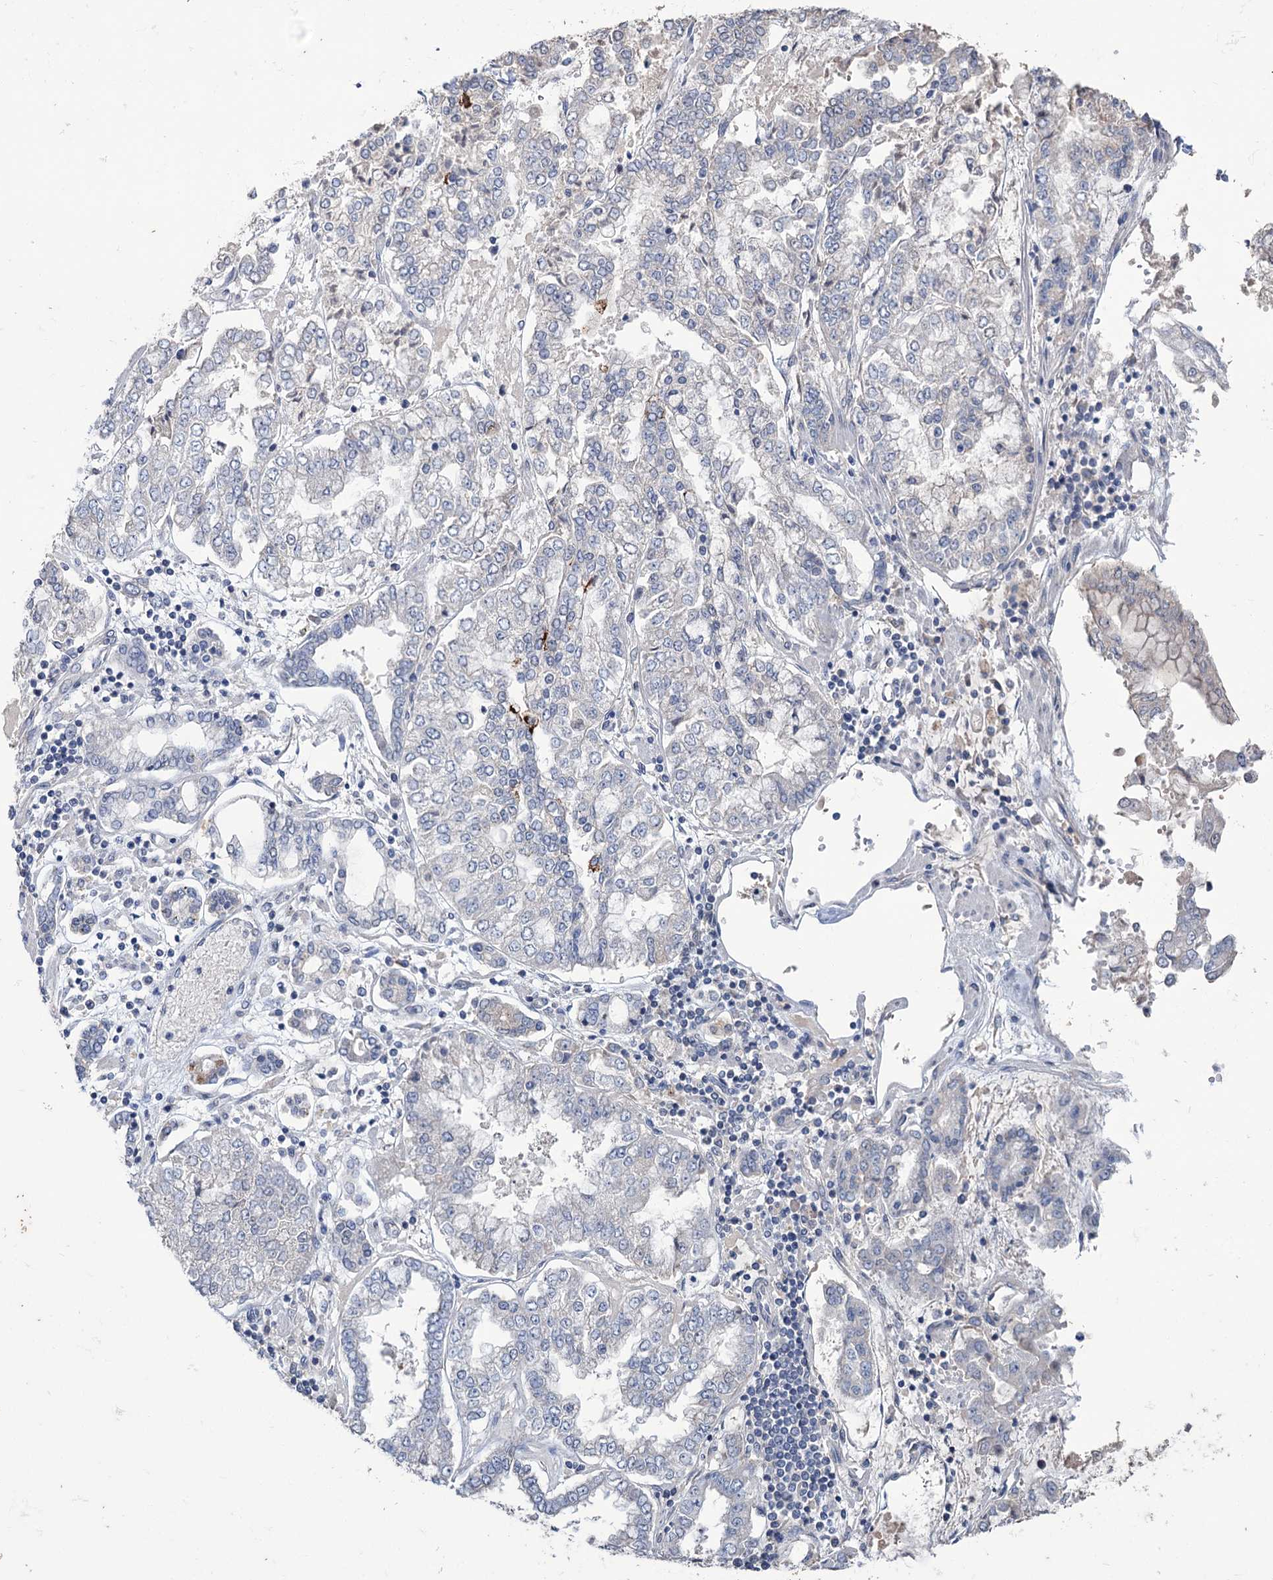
{"staining": {"intensity": "negative", "quantity": "none", "location": "none"}, "tissue": "stomach cancer", "cell_type": "Tumor cells", "image_type": "cancer", "snomed": [{"axis": "morphology", "description": "Adenocarcinoma, NOS"}, {"axis": "topography", "description": "Stomach"}], "caption": "The micrograph exhibits no staining of tumor cells in stomach cancer. (Stains: DAB (3,3'-diaminobenzidine) IHC with hematoxylin counter stain, Microscopy: brightfield microscopy at high magnification).", "gene": "EPB41L5", "patient": {"sex": "male", "age": 76}}